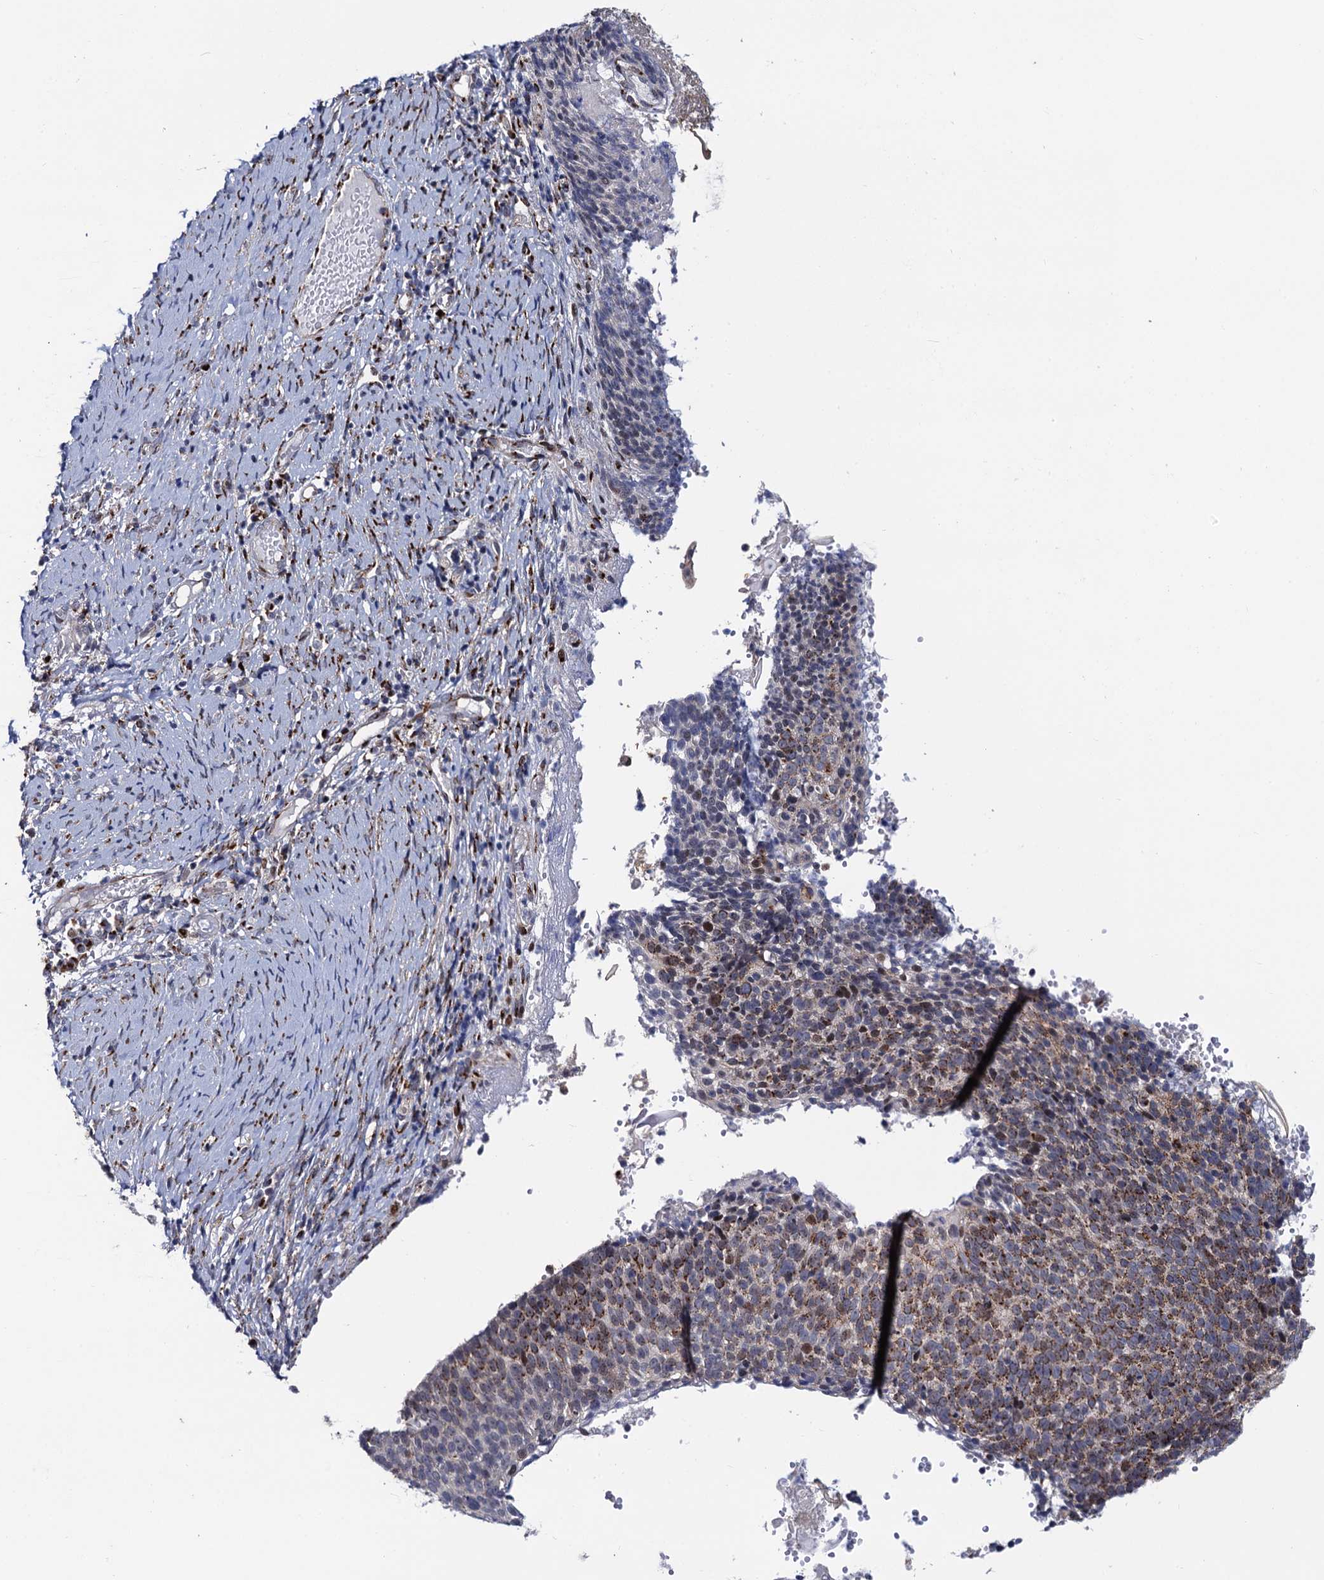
{"staining": {"intensity": "strong", "quantity": "25%-75%", "location": "cytoplasmic/membranous"}, "tissue": "cervical cancer", "cell_type": "Tumor cells", "image_type": "cancer", "snomed": [{"axis": "morphology", "description": "Normal tissue, NOS"}, {"axis": "morphology", "description": "Squamous cell carcinoma, NOS"}, {"axis": "topography", "description": "Cervix"}], "caption": "Protein positivity by immunohistochemistry (IHC) demonstrates strong cytoplasmic/membranous expression in approximately 25%-75% of tumor cells in squamous cell carcinoma (cervical).", "gene": "THAP2", "patient": {"sex": "female", "age": 39}}